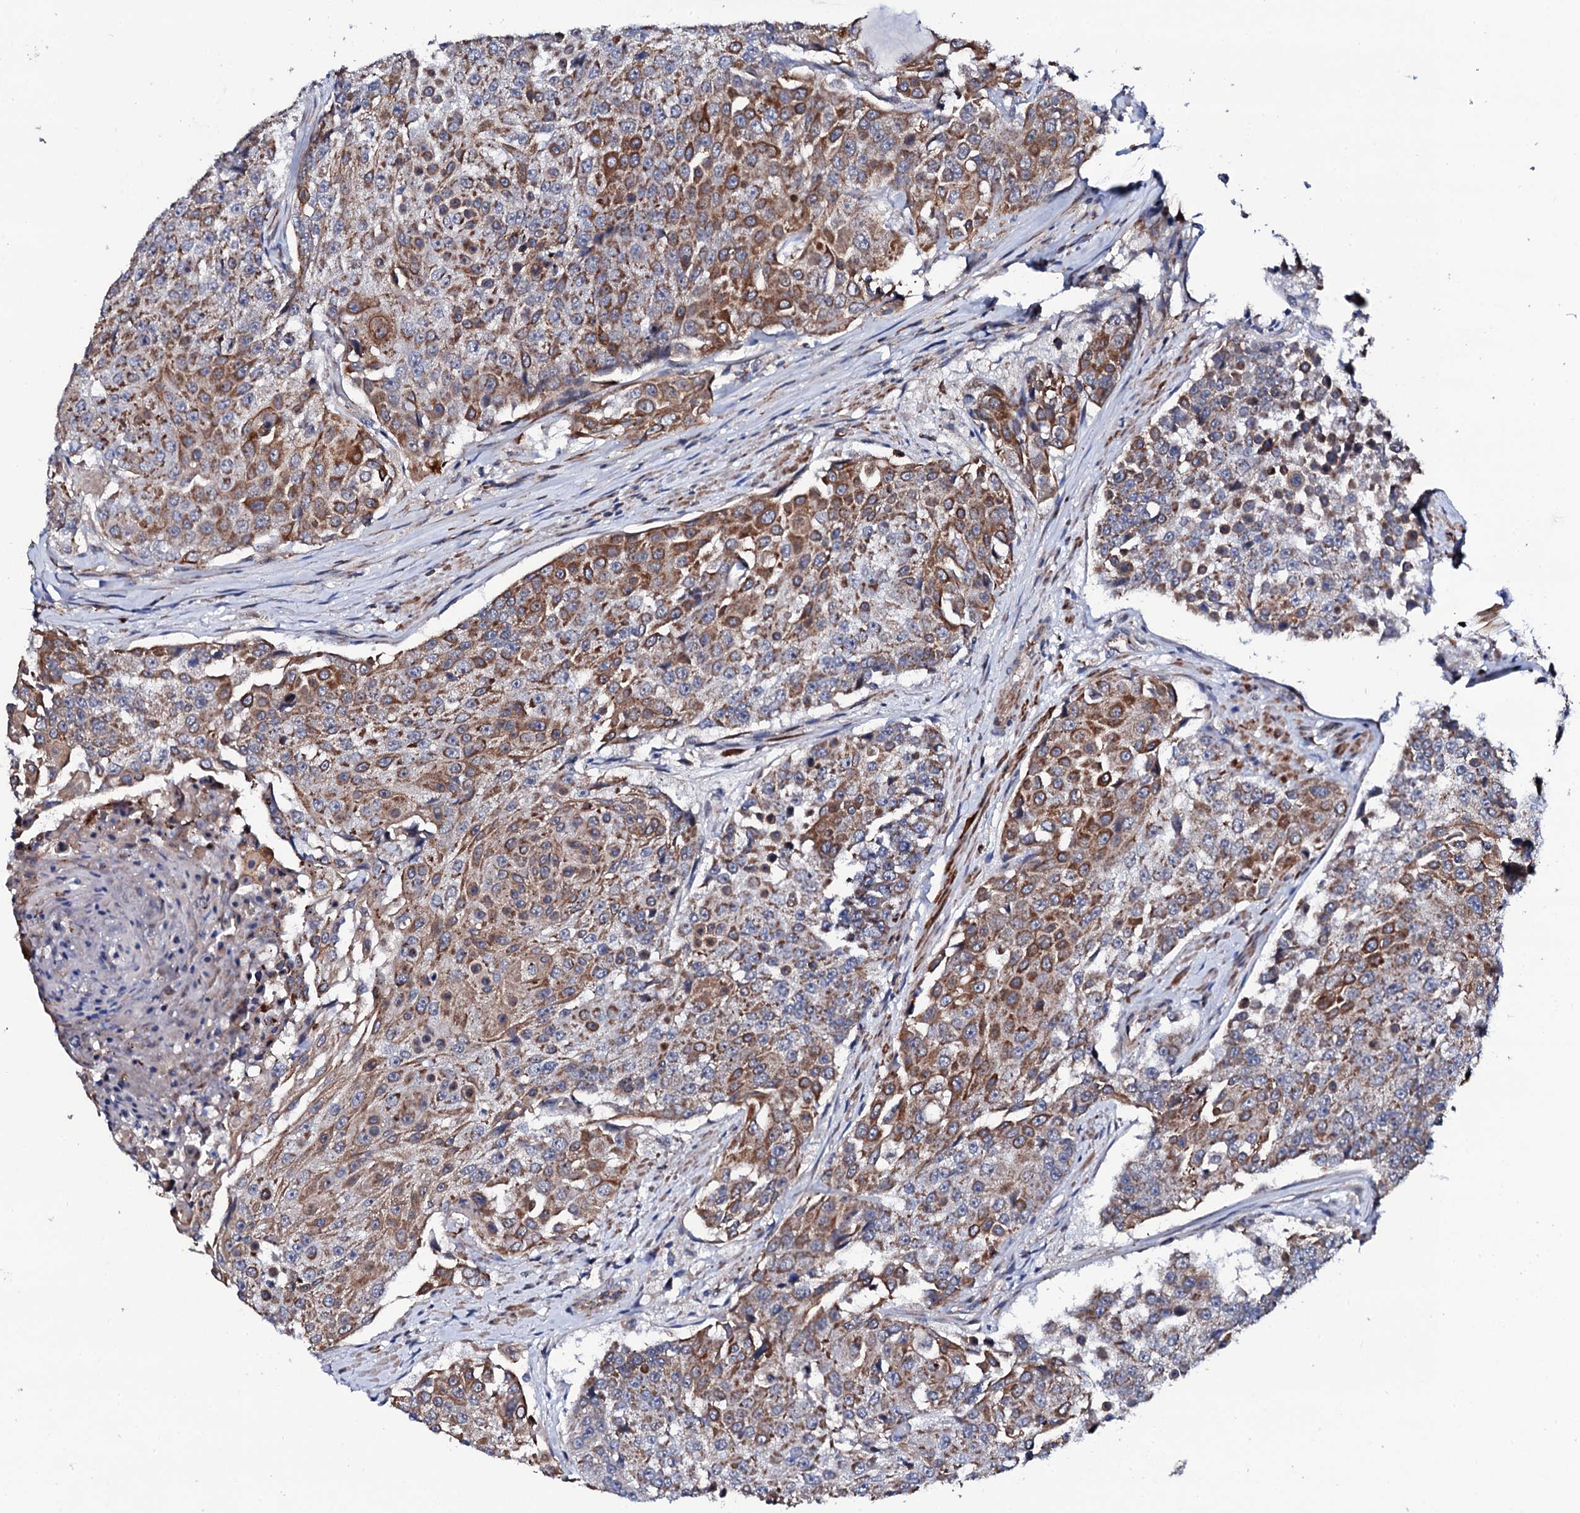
{"staining": {"intensity": "moderate", "quantity": ">75%", "location": "cytoplasmic/membranous"}, "tissue": "urothelial cancer", "cell_type": "Tumor cells", "image_type": "cancer", "snomed": [{"axis": "morphology", "description": "Urothelial carcinoma, High grade"}, {"axis": "topography", "description": "Urinary bladder"}], "caption": "Immunohistochemical staining of human high-grade urothelial carcinoma shows medium levels of moderate cytoplasmic/membranous protein positivity in approximately >75% of tumor cells.", "gene": "COG4", "patient": {"sex": "female", "age": 63}}